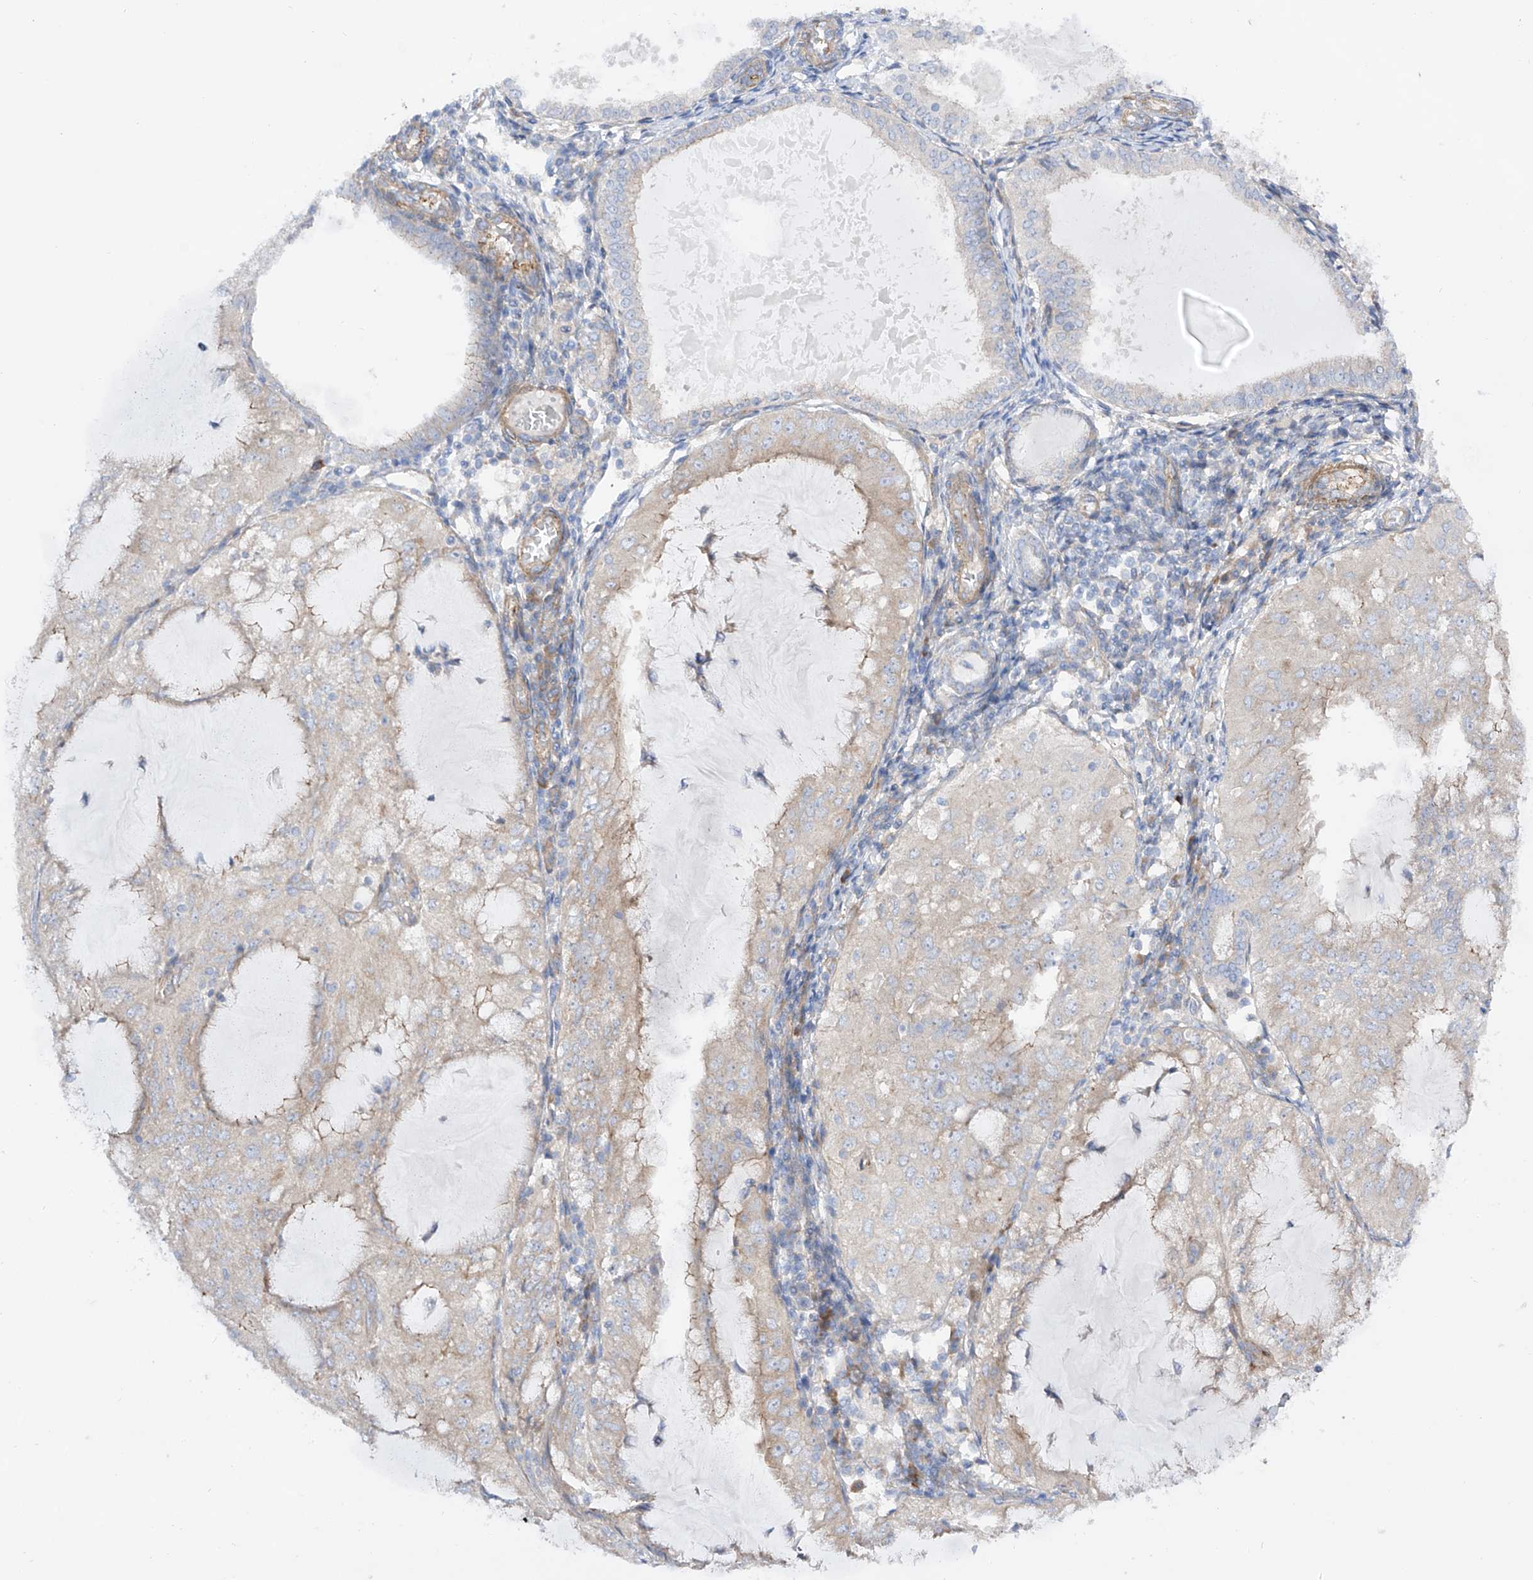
{"staining": {"intensity": "negative", "quantity": "none", "location": "none"}, "tissue": "endometrial cancer", "cell_type": "Tumor cells", "image_type": "cancer", "snomed": [{"axis": "morphology", "description": "Adenocarcinoma, NOS"}, {"axis": "topography", "description": "Endometrium"}], "caption": "Immunohistochemistry (IHC) photomicrograph of endometrial cancer (adenocarcinoma) stained for a protein (brown), which demonstrates no positivity in tumor cells. (Brightfield microscopy of DAB (3,3'-diaminobenzidine) immunohistochemistry at high magnification).", "gene": "LCA5", "patient": {"sex": "female", "age": 81}}